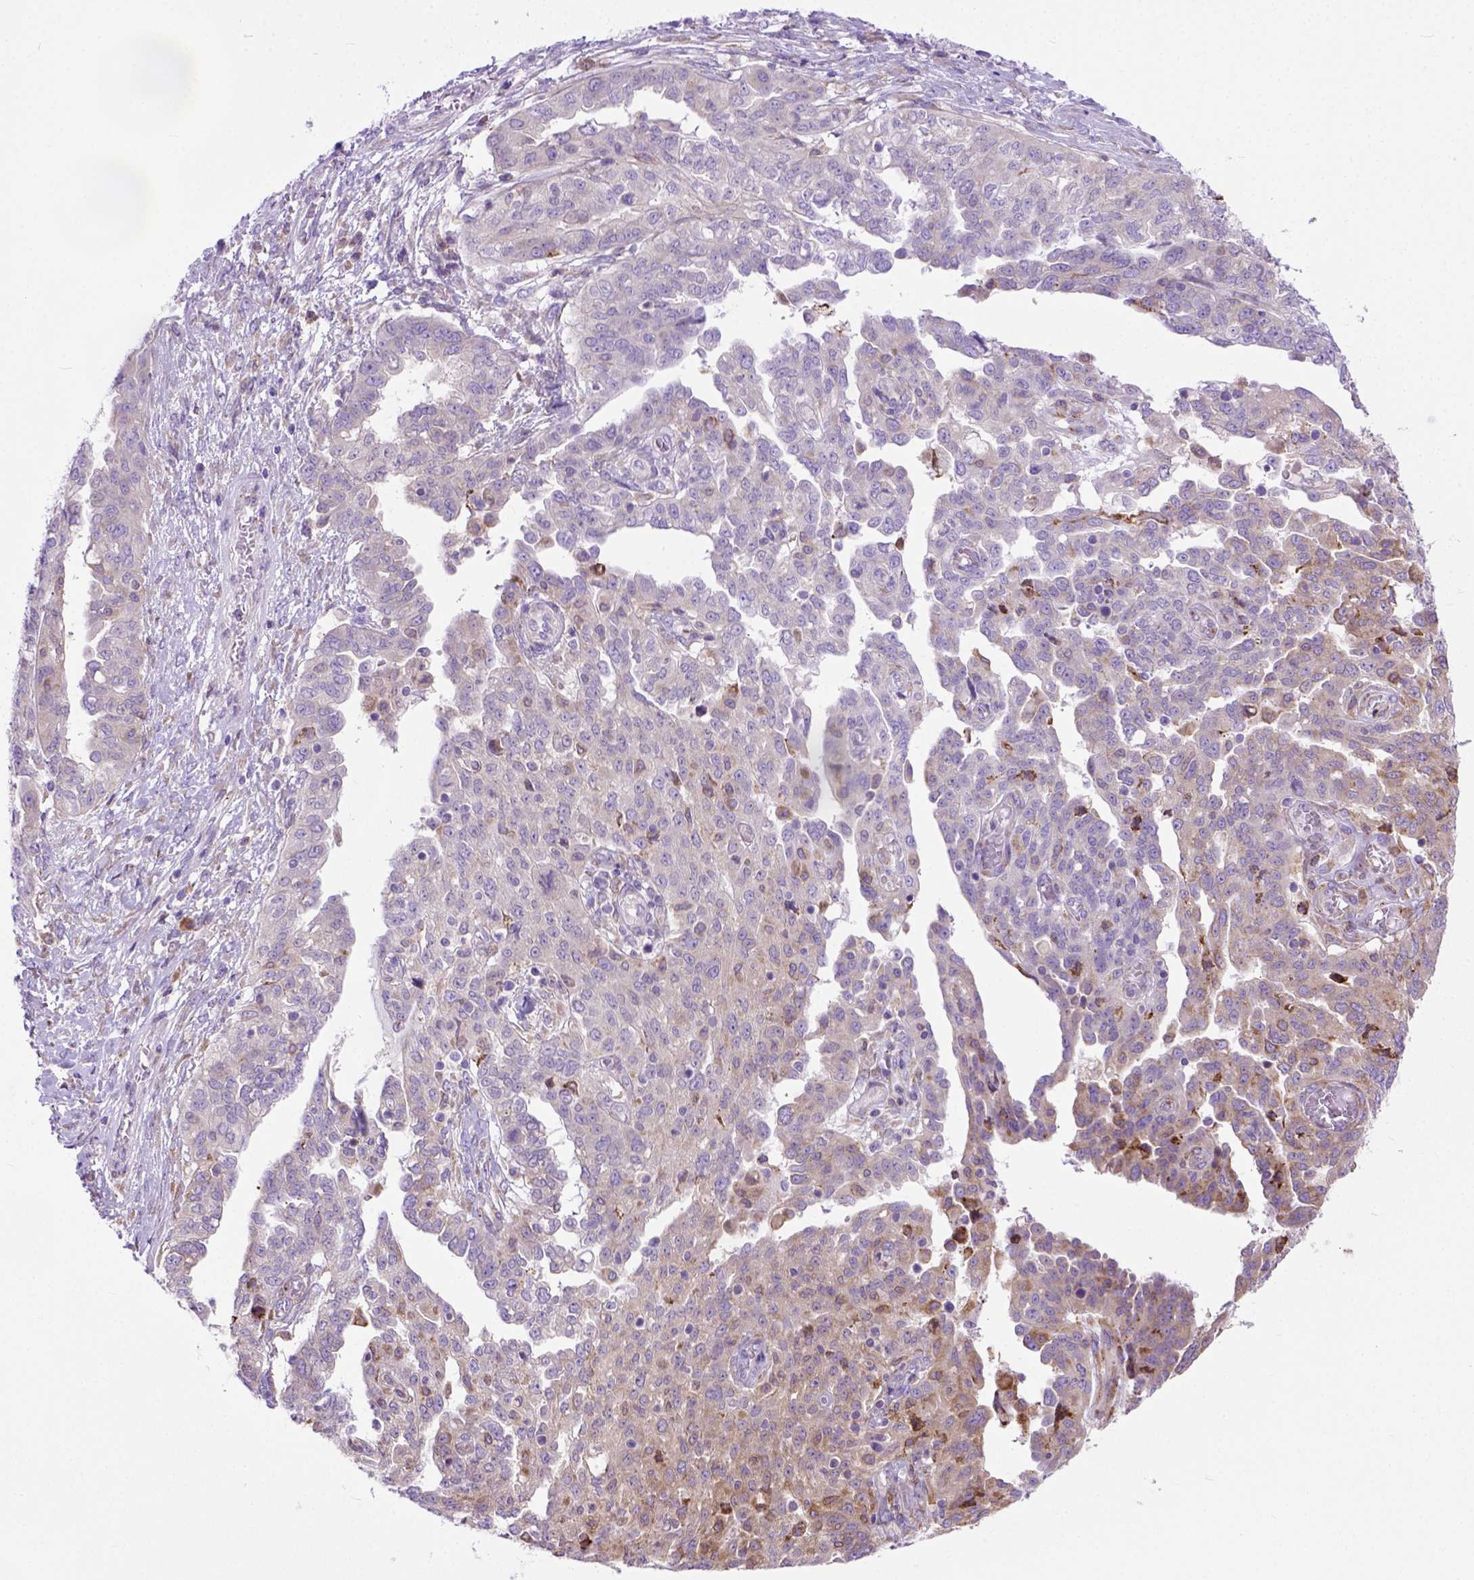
{"staining": {"intensity": "weak", "quantity": "25%-75%", "location": "cytoplasmic/membranous"}, "tissue": "ovarian cancer", "cell_type": "Tumor cells", "image_type": "cancer", "snomed": [{"axis": "morphology", "description": "Cystadenocarcinoma, serous, NOS"}, {"axis": "topography", "description": "Ovary"}], "caption": "Tumor cells demonstrate weak cytoplasmic/membranous positivity in approximately 25%-75% of cells in ovarian cancer (serous cystadenocarcinoma).", "gene": "PLK4", "patient": {"sex": "female", "age": 67}}